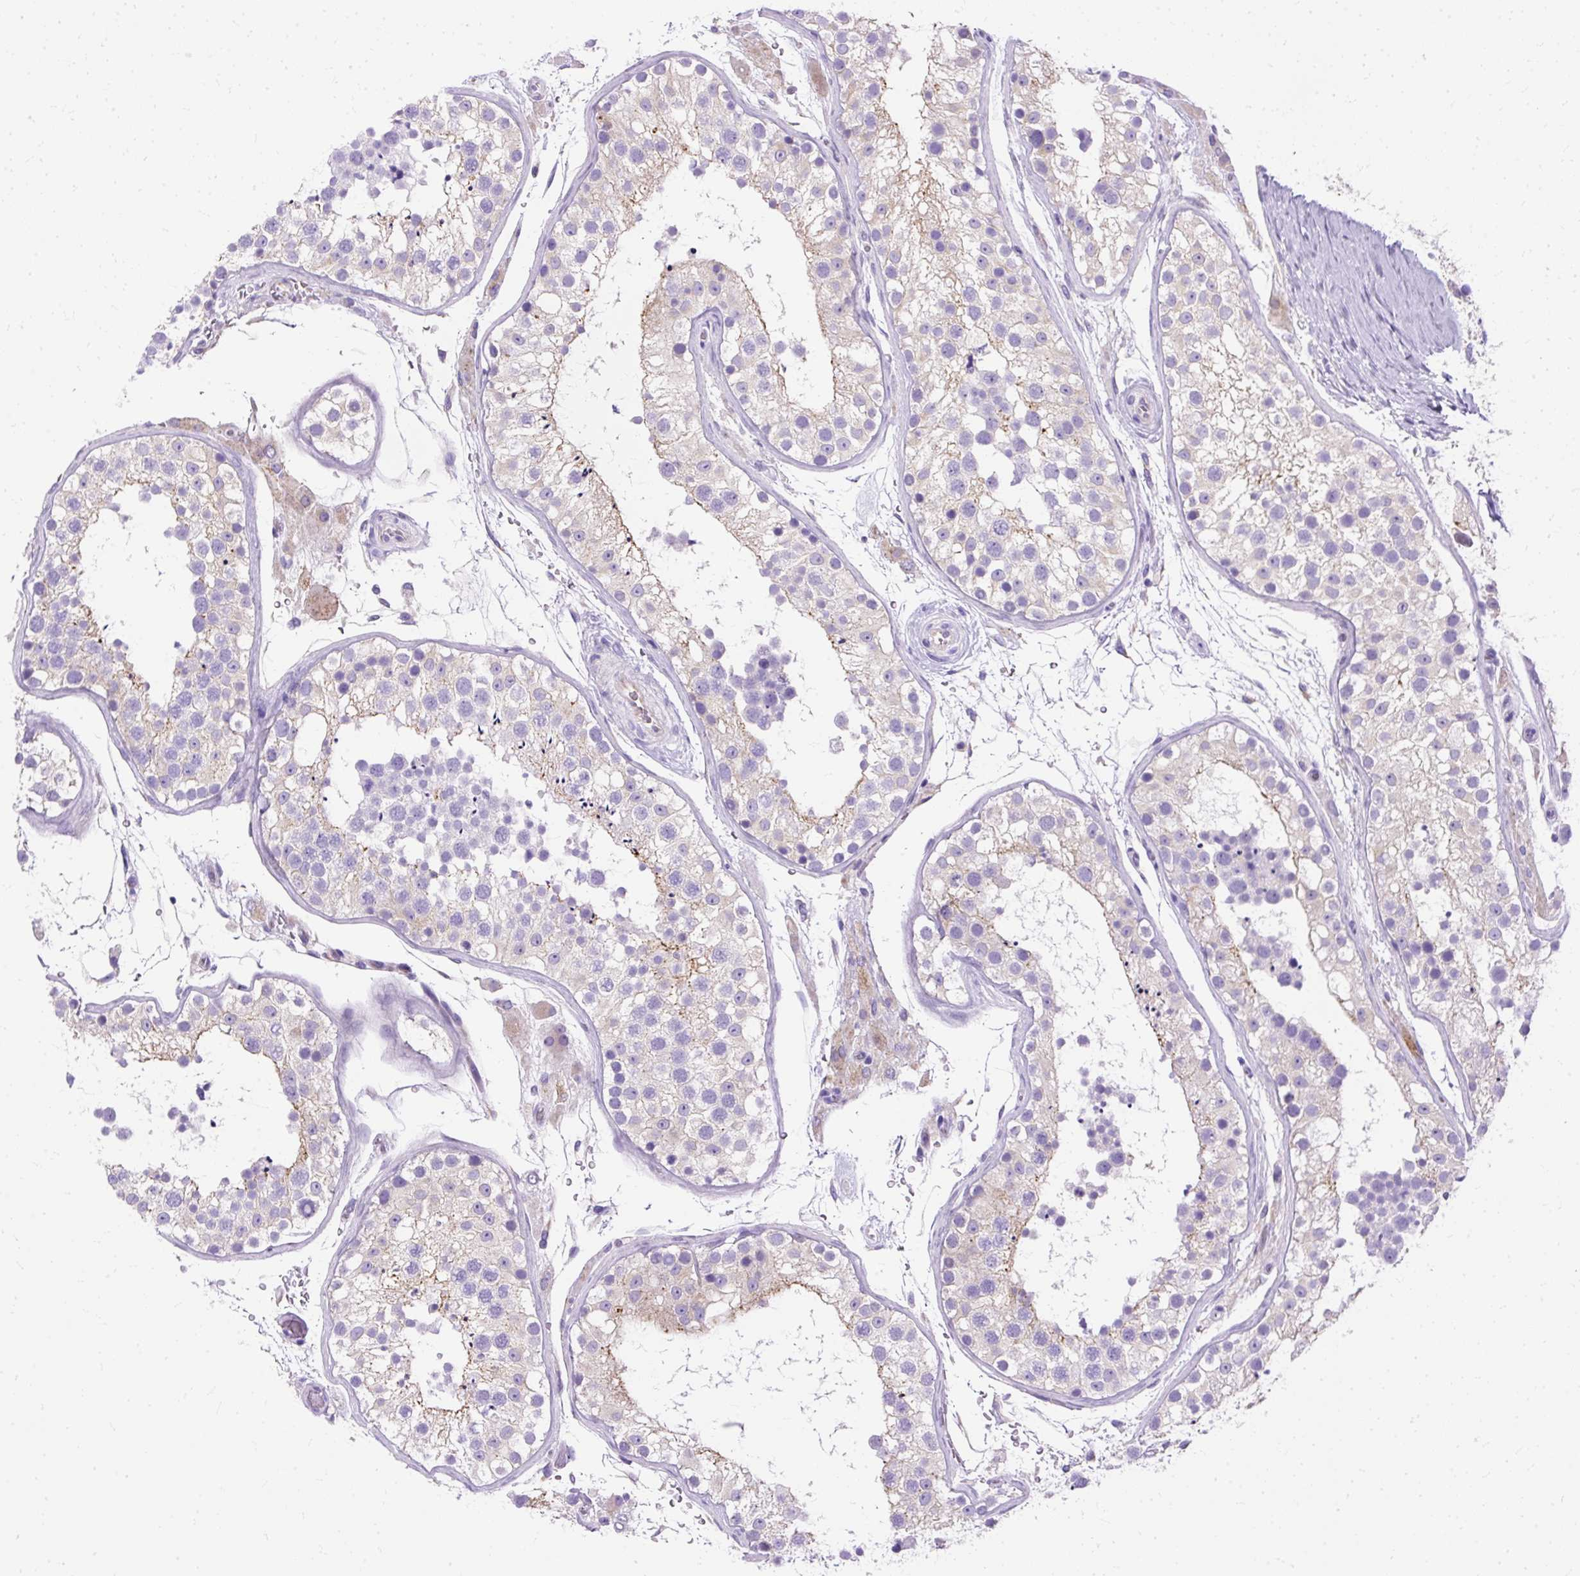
{"staining": {"intensity": "weak", "quantity": "25%-75%", "location": "cytoplasmic/membranous"}, "tissue": "testis", "cell_type": "Cells in seminiferous ducts", "image_type": "normal", "snomed": [{"axis": "morphology", "description": "Normal tissue, NOS"}, {"axis": "topography", "description": "Testis"}], "caption": "This is a micrograph of immunohistochemistry (IHC) staining of normal testis, which shows weak expression in the cytoplasmic/membranous of cells in seminiferous ducts.", "gene": "MYO6", "patient": {"sex": "male", "age": 26}}